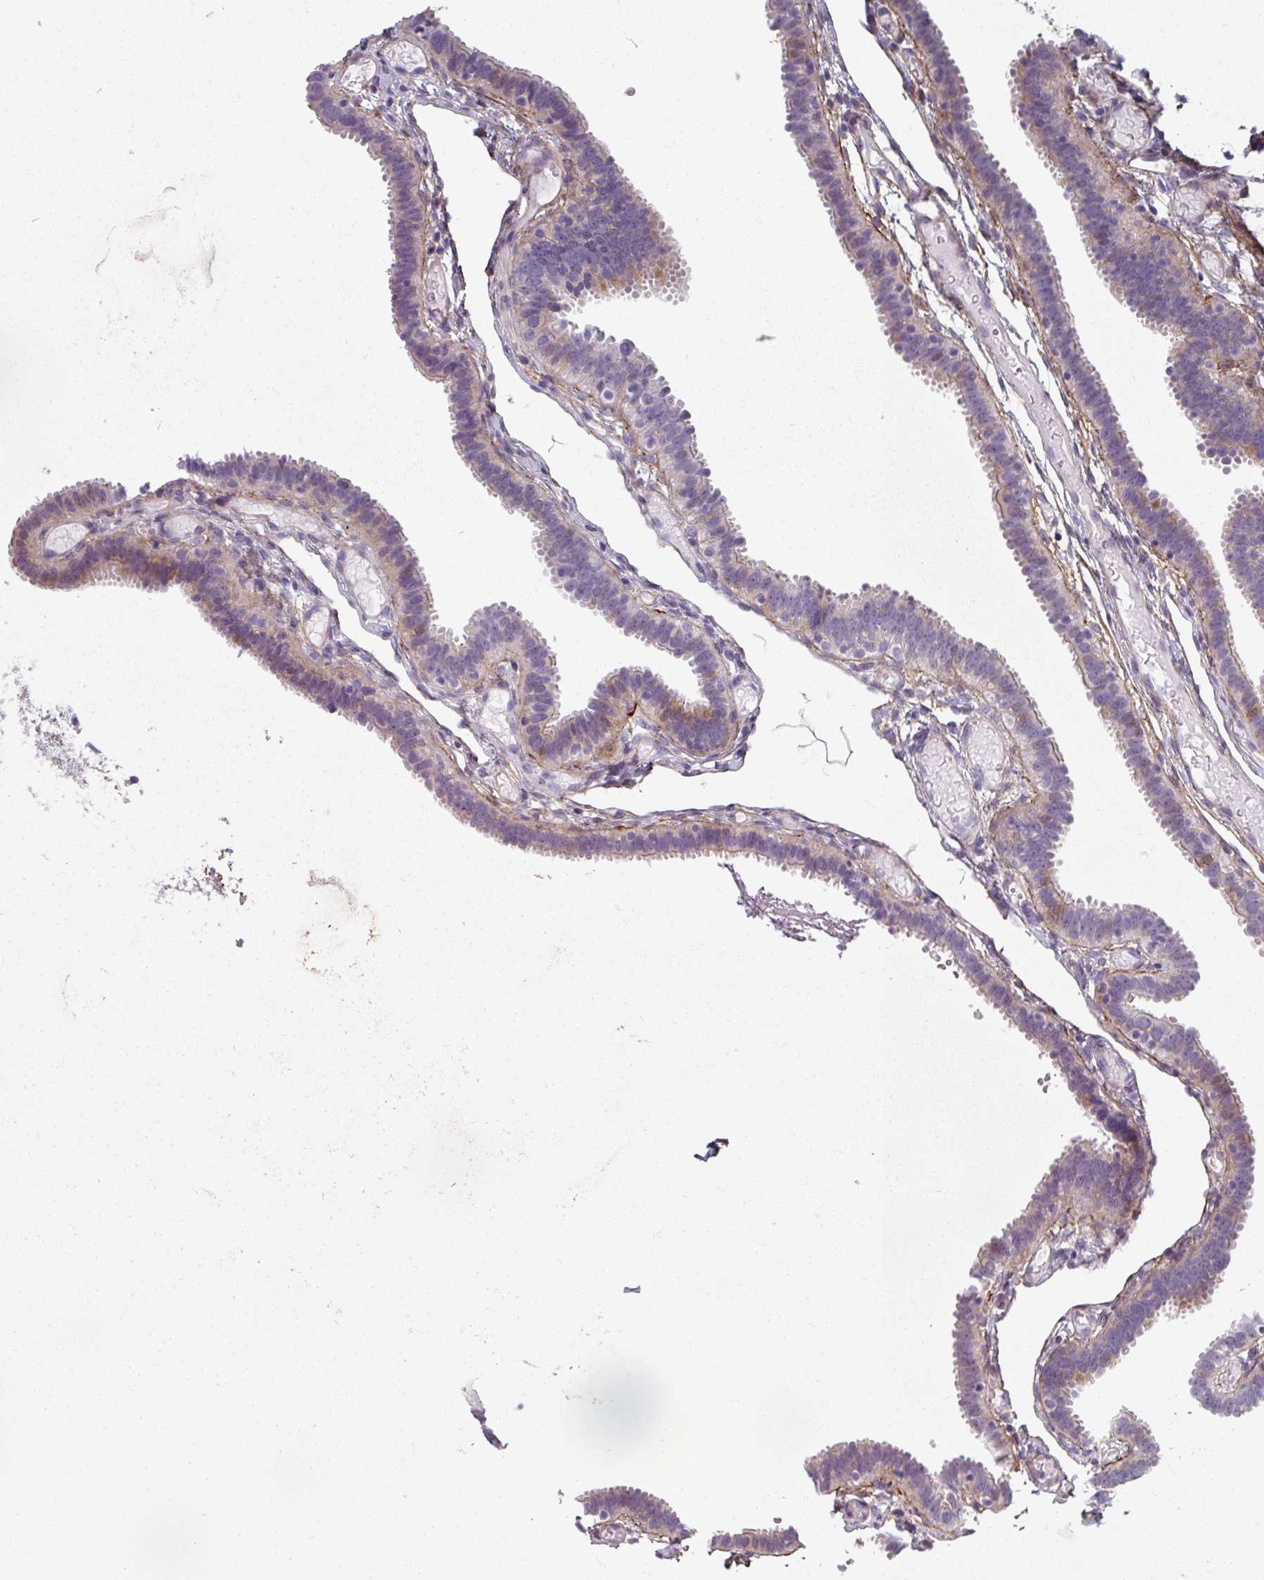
{"staining": {"intensity": "moderate", "quantity": "<25%", "location": "cytoplasmic/membranous"}, "tissue": "fallopian tube", "cell_type": "Glandular cells", "image_type": "normal", "snomed": [{"axis": "morphology", "description": "Normal tissue, NOS"}, {"axis": "topography", "description": "Fallopian tube"}], "caption": "The micrograph displays a brown stain indicating the presence of a protein in the cytoplasmic/membranous of glandular cells in fallopian tube. The protein is shown in brown color, while the nuclei are stained blue.", "gene": "C2orf16", "patient": {"sex": "female", "age": 37}}